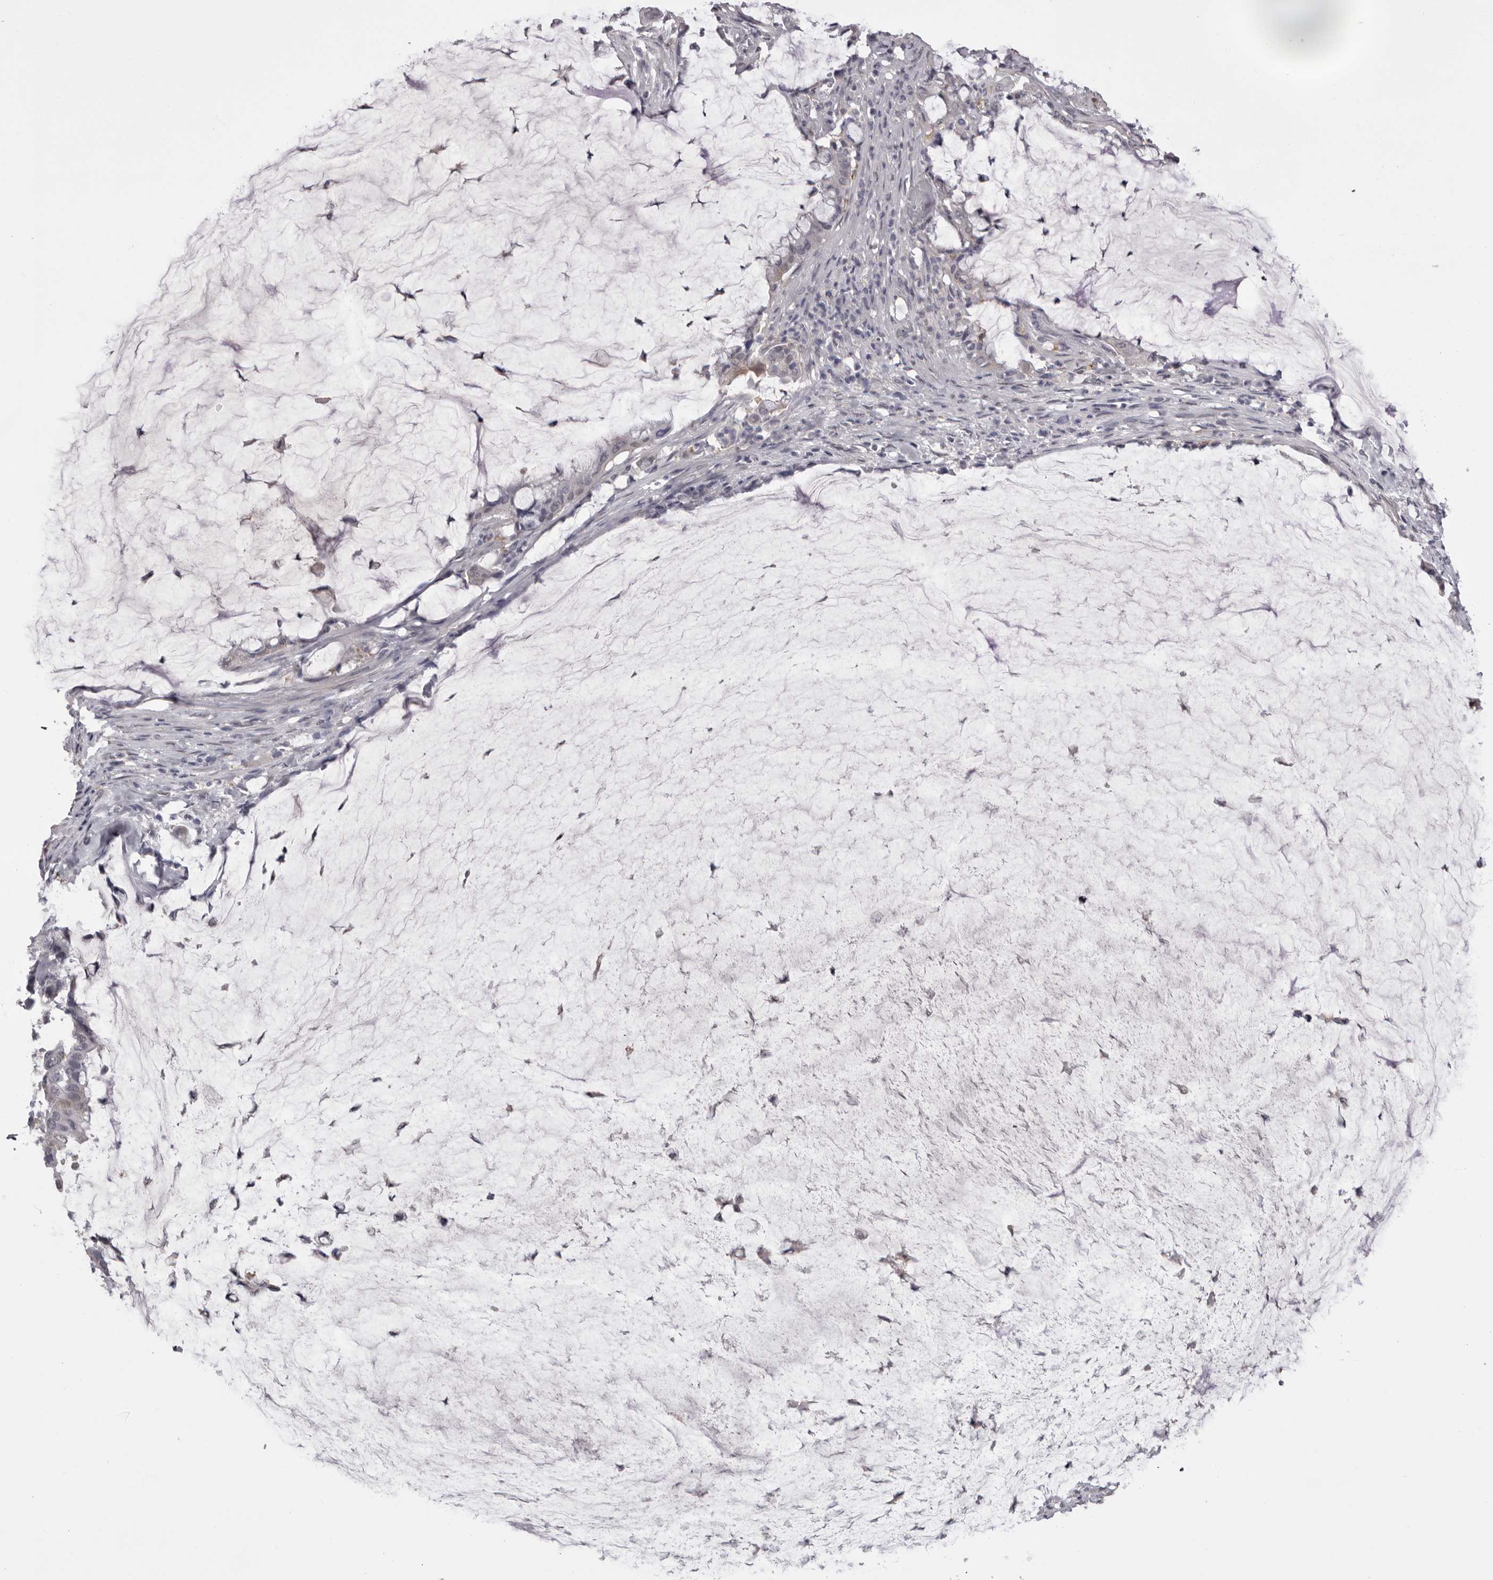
{"staining": {"intensity": "negative", "quantity": "none", "location": "none"}, "tissue": "pancreatic cancer", "cell_type": "Tumor cells", "image_type": "cancer", "snomed": [{"axis": "morphology", "description": "Adenocarcinoma, NOS"}, {"axis": "topography", "description": "Pancreas"}], "caption": "Protein analysis of pancreatic cancer exhibits no significant staining in tumor cells.", "gene": "MDH1", "patient": {"sex": "male", "age": 41}}